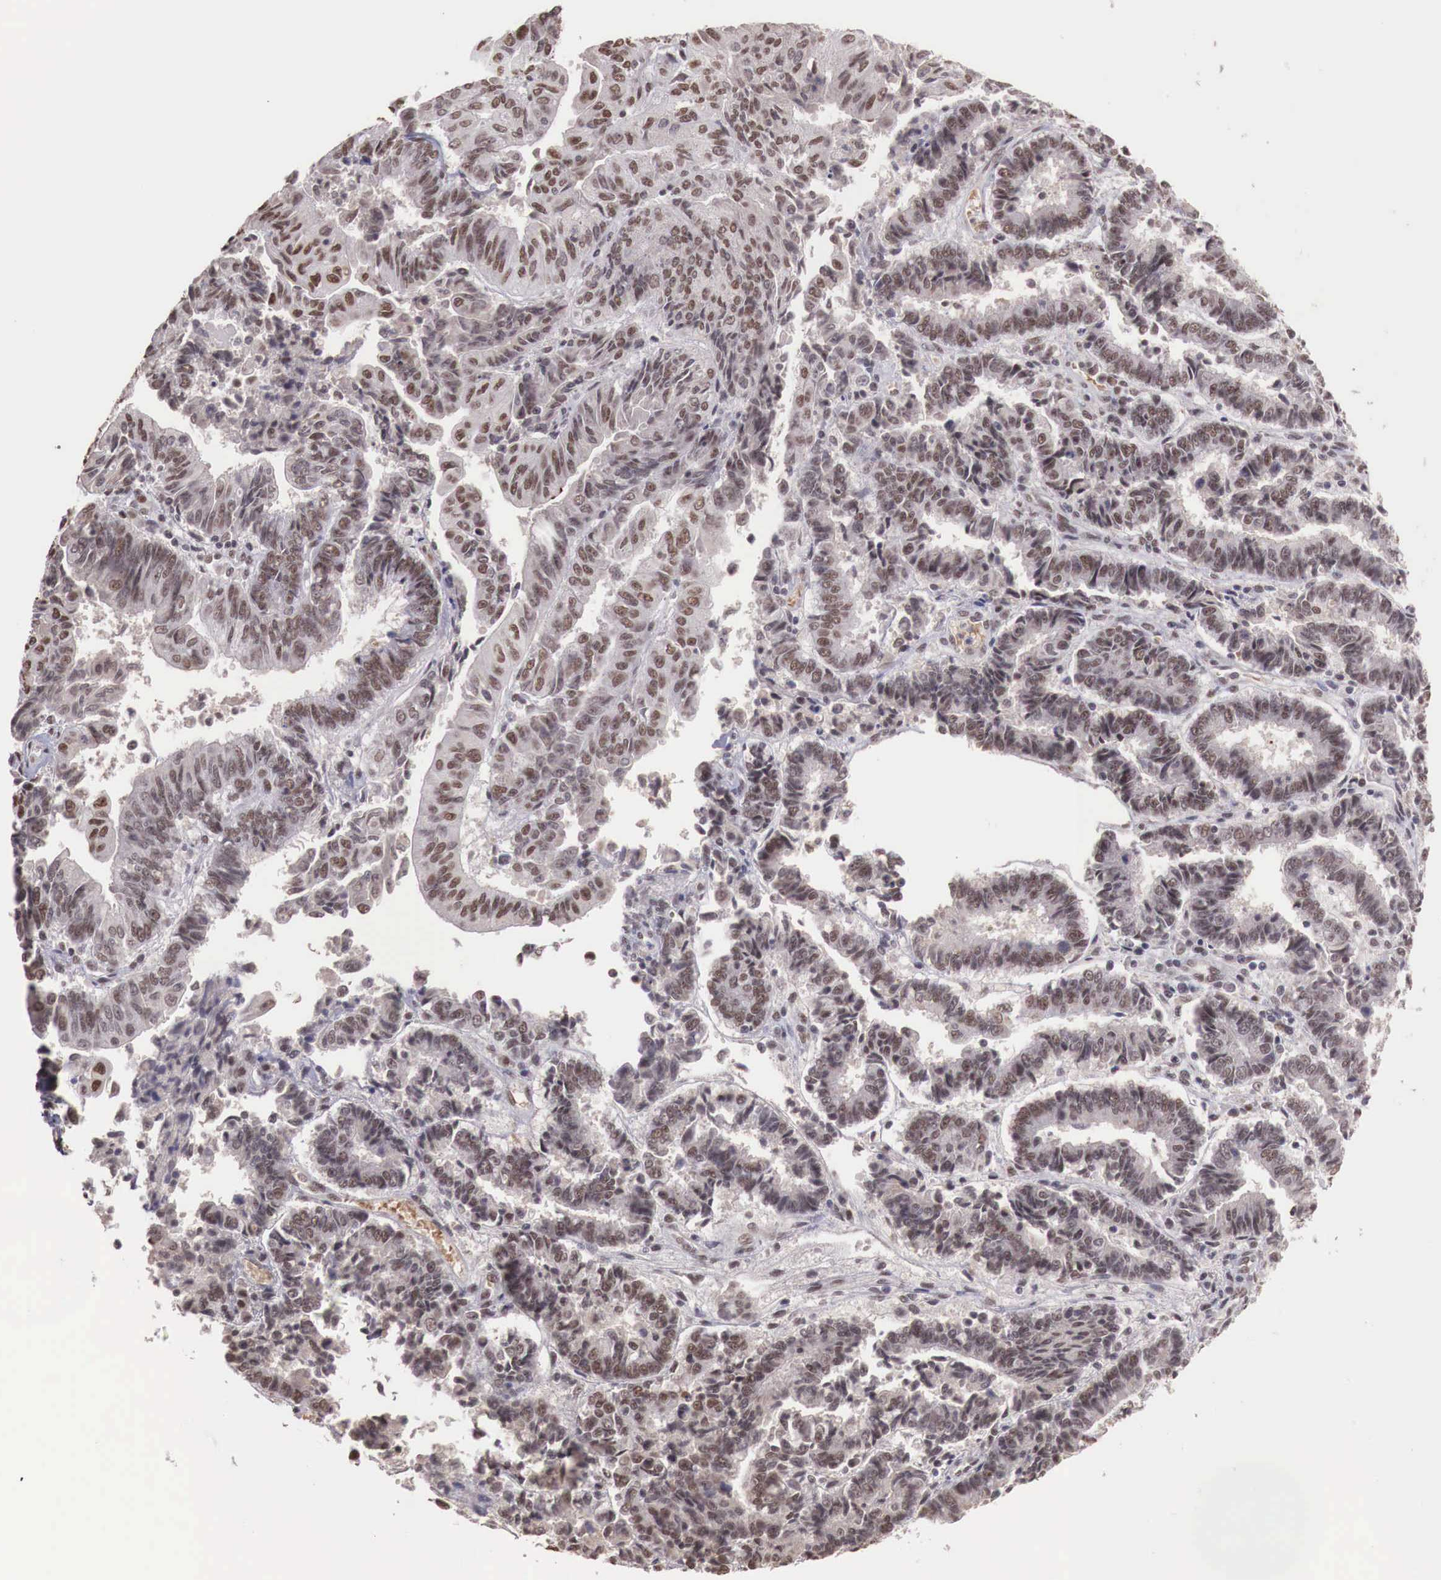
{"staining": {"intensity": "moderate", "quantity": ">75%", "location": "nuclear"}, "tissue": "endometrial cancer", "cell_type": "Tumor cells", "image_type": "cancer", "snomed": [{"axis": "morphology", "description": "Adenocarcinoma, NOS"}, {"axis": "topography", "description": "Endometrium"}], "caption": "IHC of human endometrial adenocarcinoma displays medium levels of moderate nuclear expression in approximately >75% of tumor cells.", "gene": "FOXP2", "patient": {"sex": "female", "age": 75}}